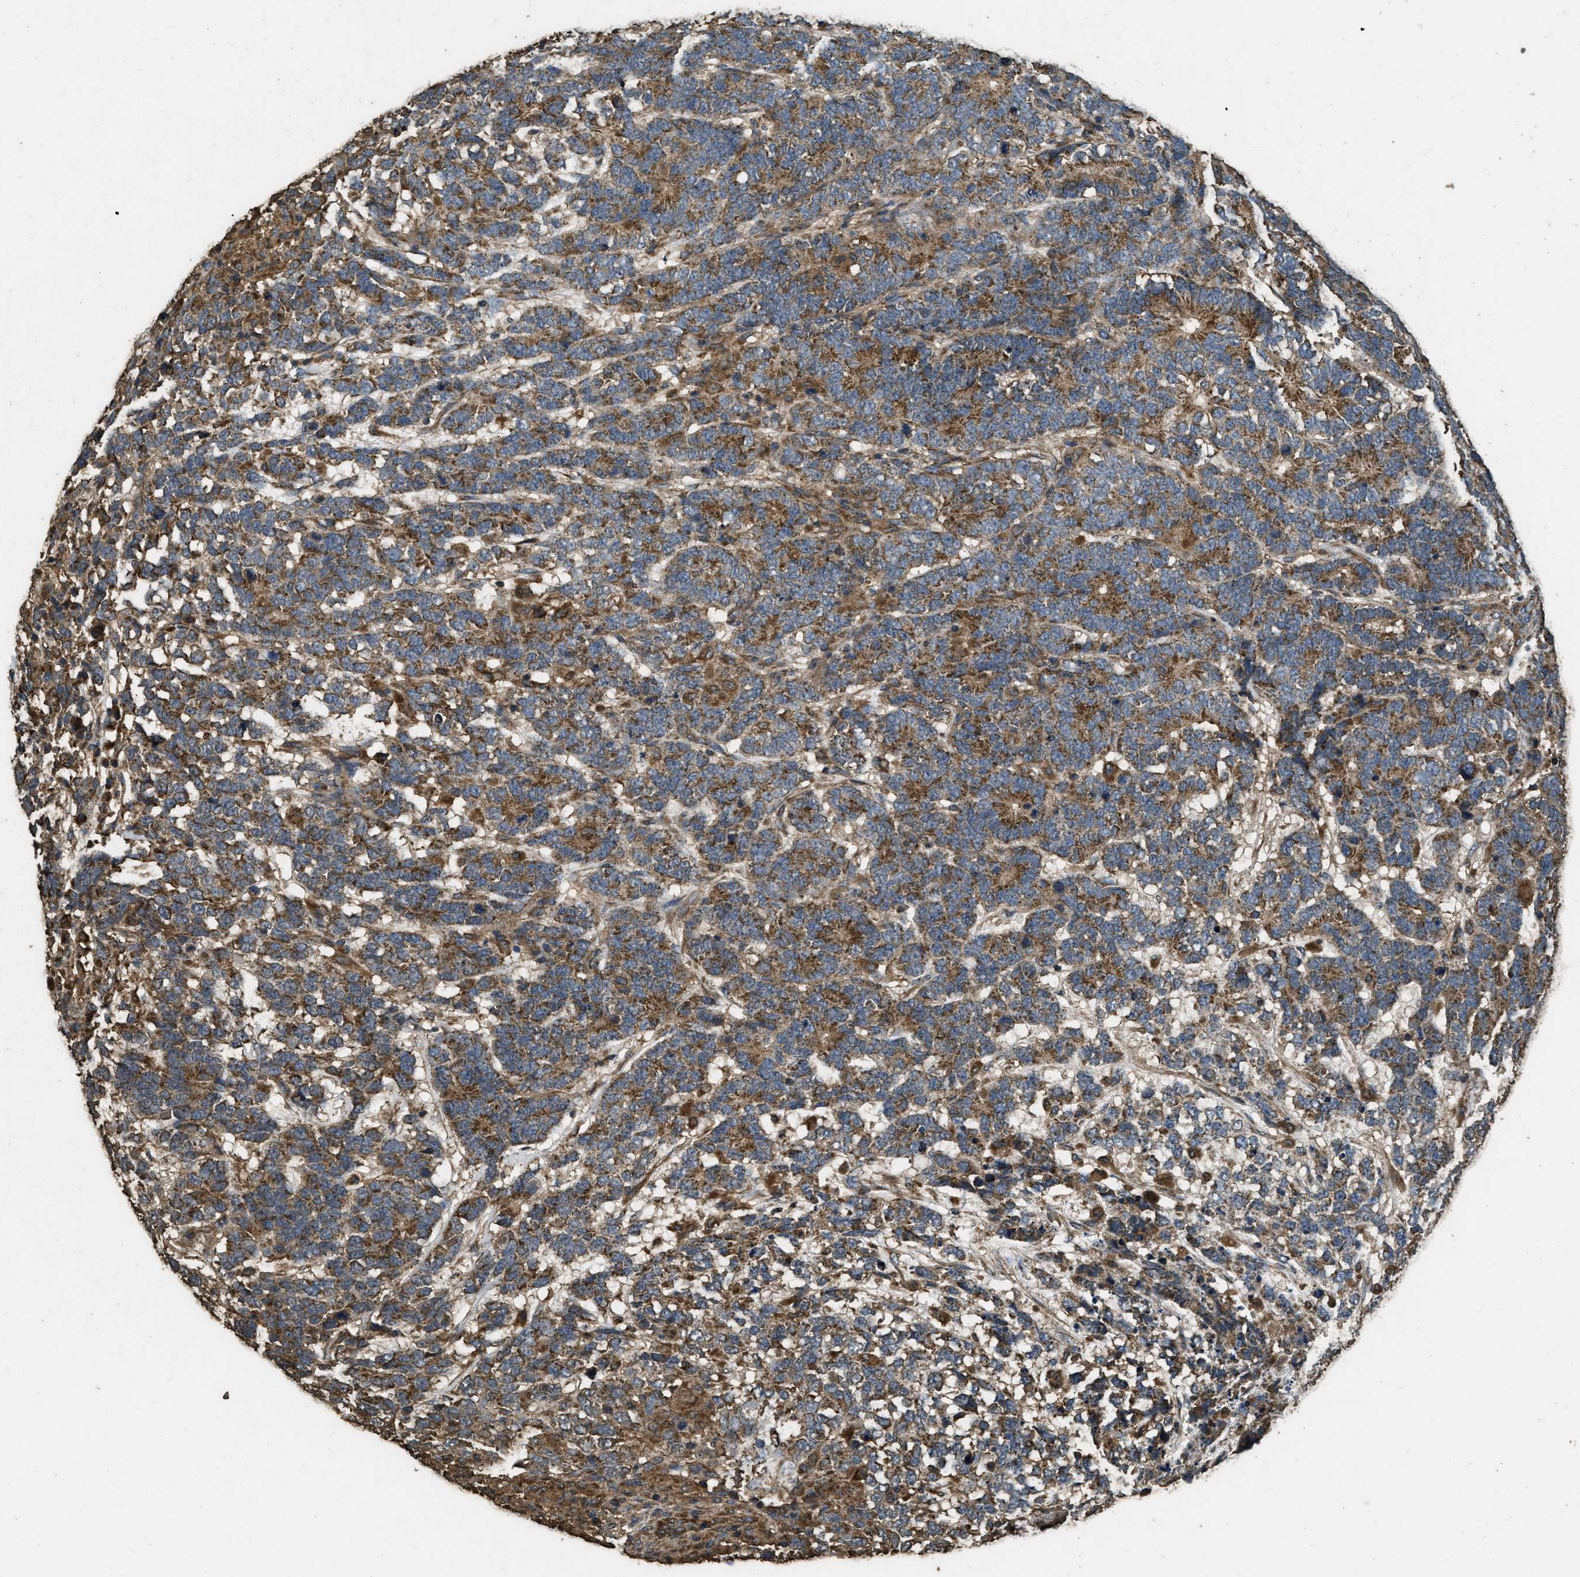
{"staining": {"intensity": "moderate", "quantity": ">75%", "location": "cytoplasmic/membranous"}, "tissue": "testis cancer", "cell_type": "Tumor cells", "image_type": "cancer", "snomed": [{"axis": "morphology", "description": "Carcinoma, Embryonal, NOS"}, {"axis": "topography", "description": "Testis"}], "caption": "Embryonal carcinoma (testis) stained for a protein (brown) reveals moderate cytoplasmic/membranous positive positivity in about >75% of tumor cells.", "gene": "CYRIA", "patient": {"sex": "male", "age": 26}}